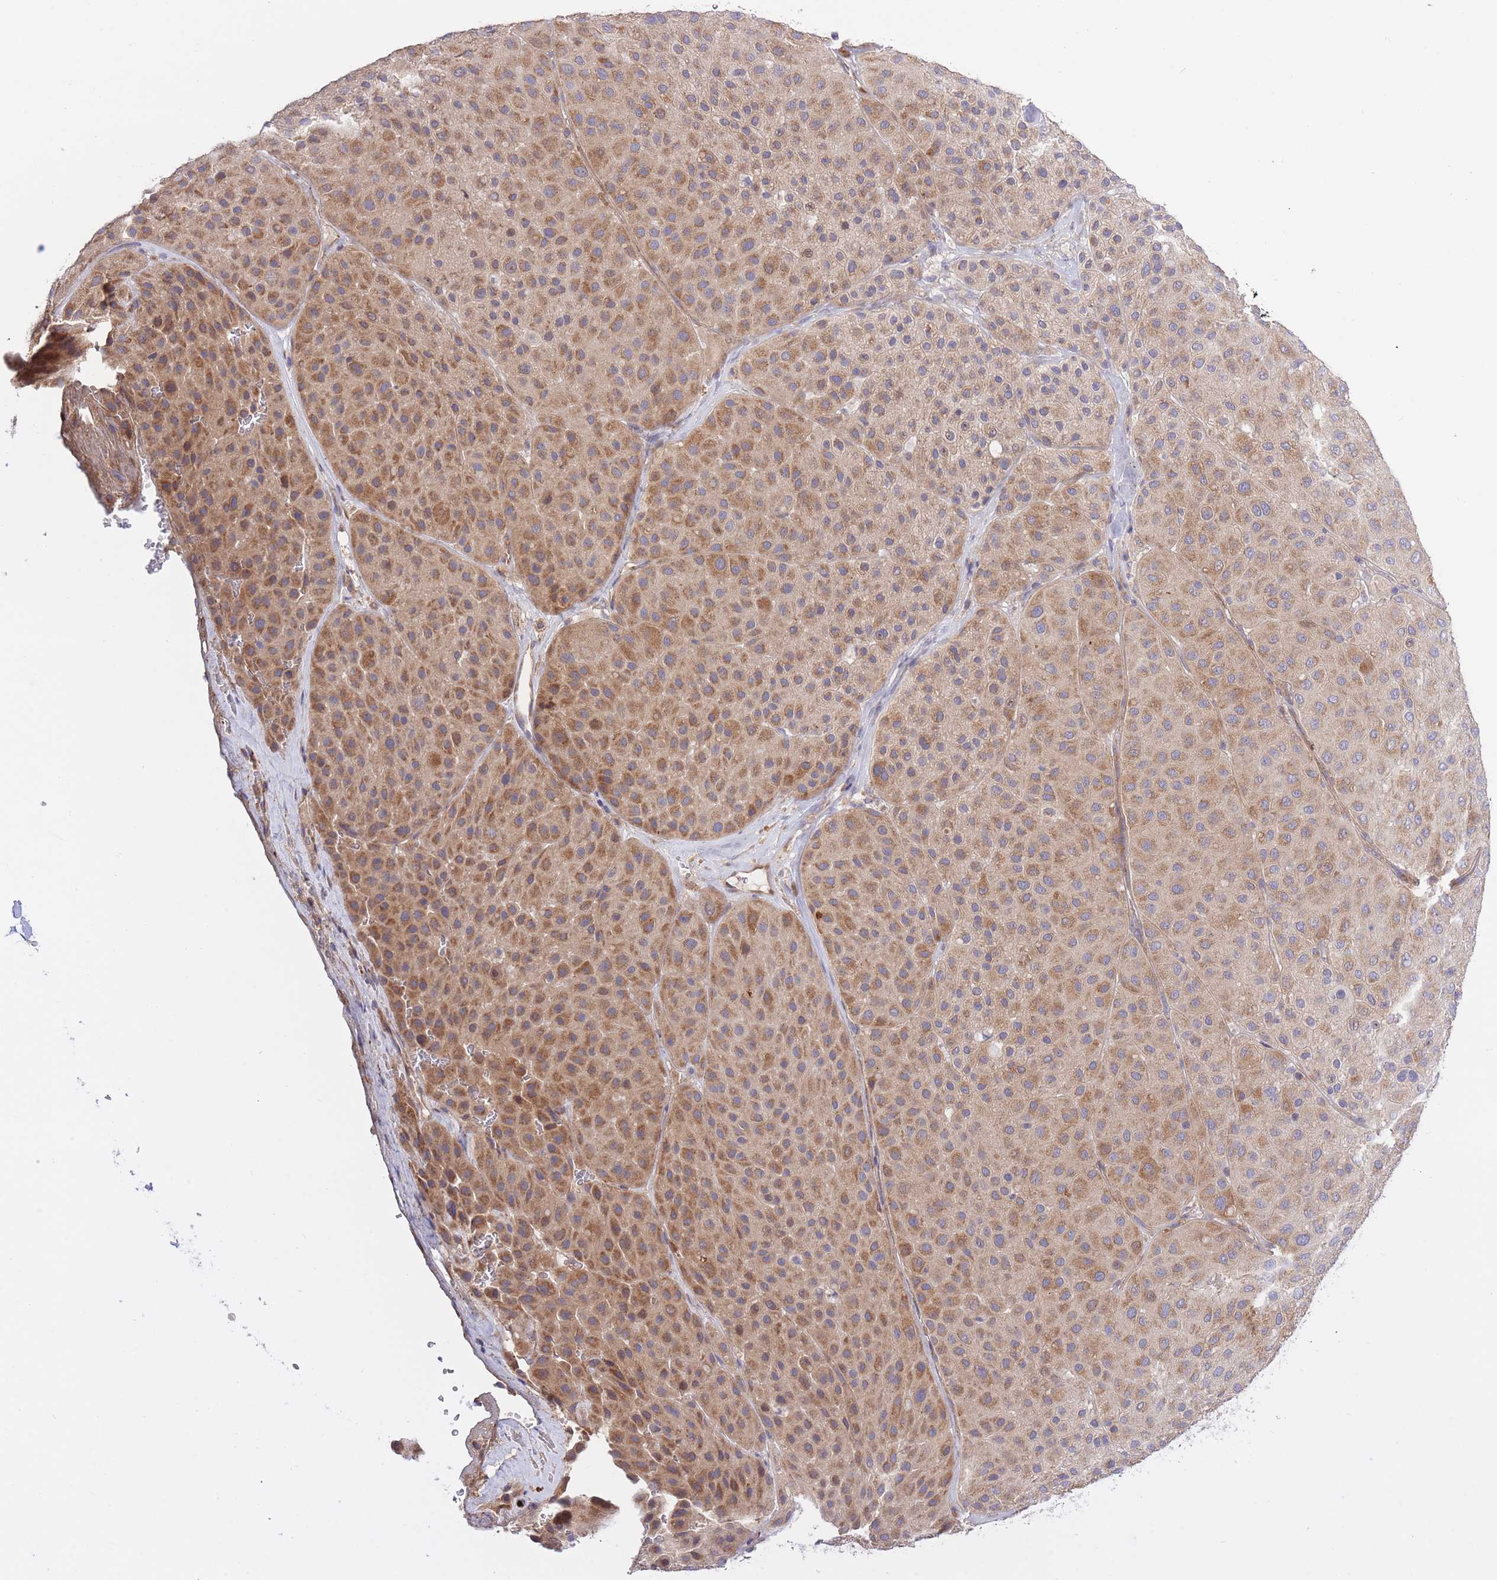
{"staining": {"intensity": "moderate", "quantity": ">75%", "location": "cytoplasmic/membranous"}, "tissue": "melanoma", "cell_type": "Tumor cells", "image_type": "cancer", "snomed": [{"axis": "morphology", "description": "Malignant melanoma, Metastatic site"}, {"axis": "topography", "description": "Smooth muscle"}], "caption": "Melanoma stained for a protein (brown) exhibits moderate cytoplasmic/membranous positive positivity in about >75% of tumor cells.", "gene": "ATP13A2", "patient": {"sex": "male", "age": 41}}